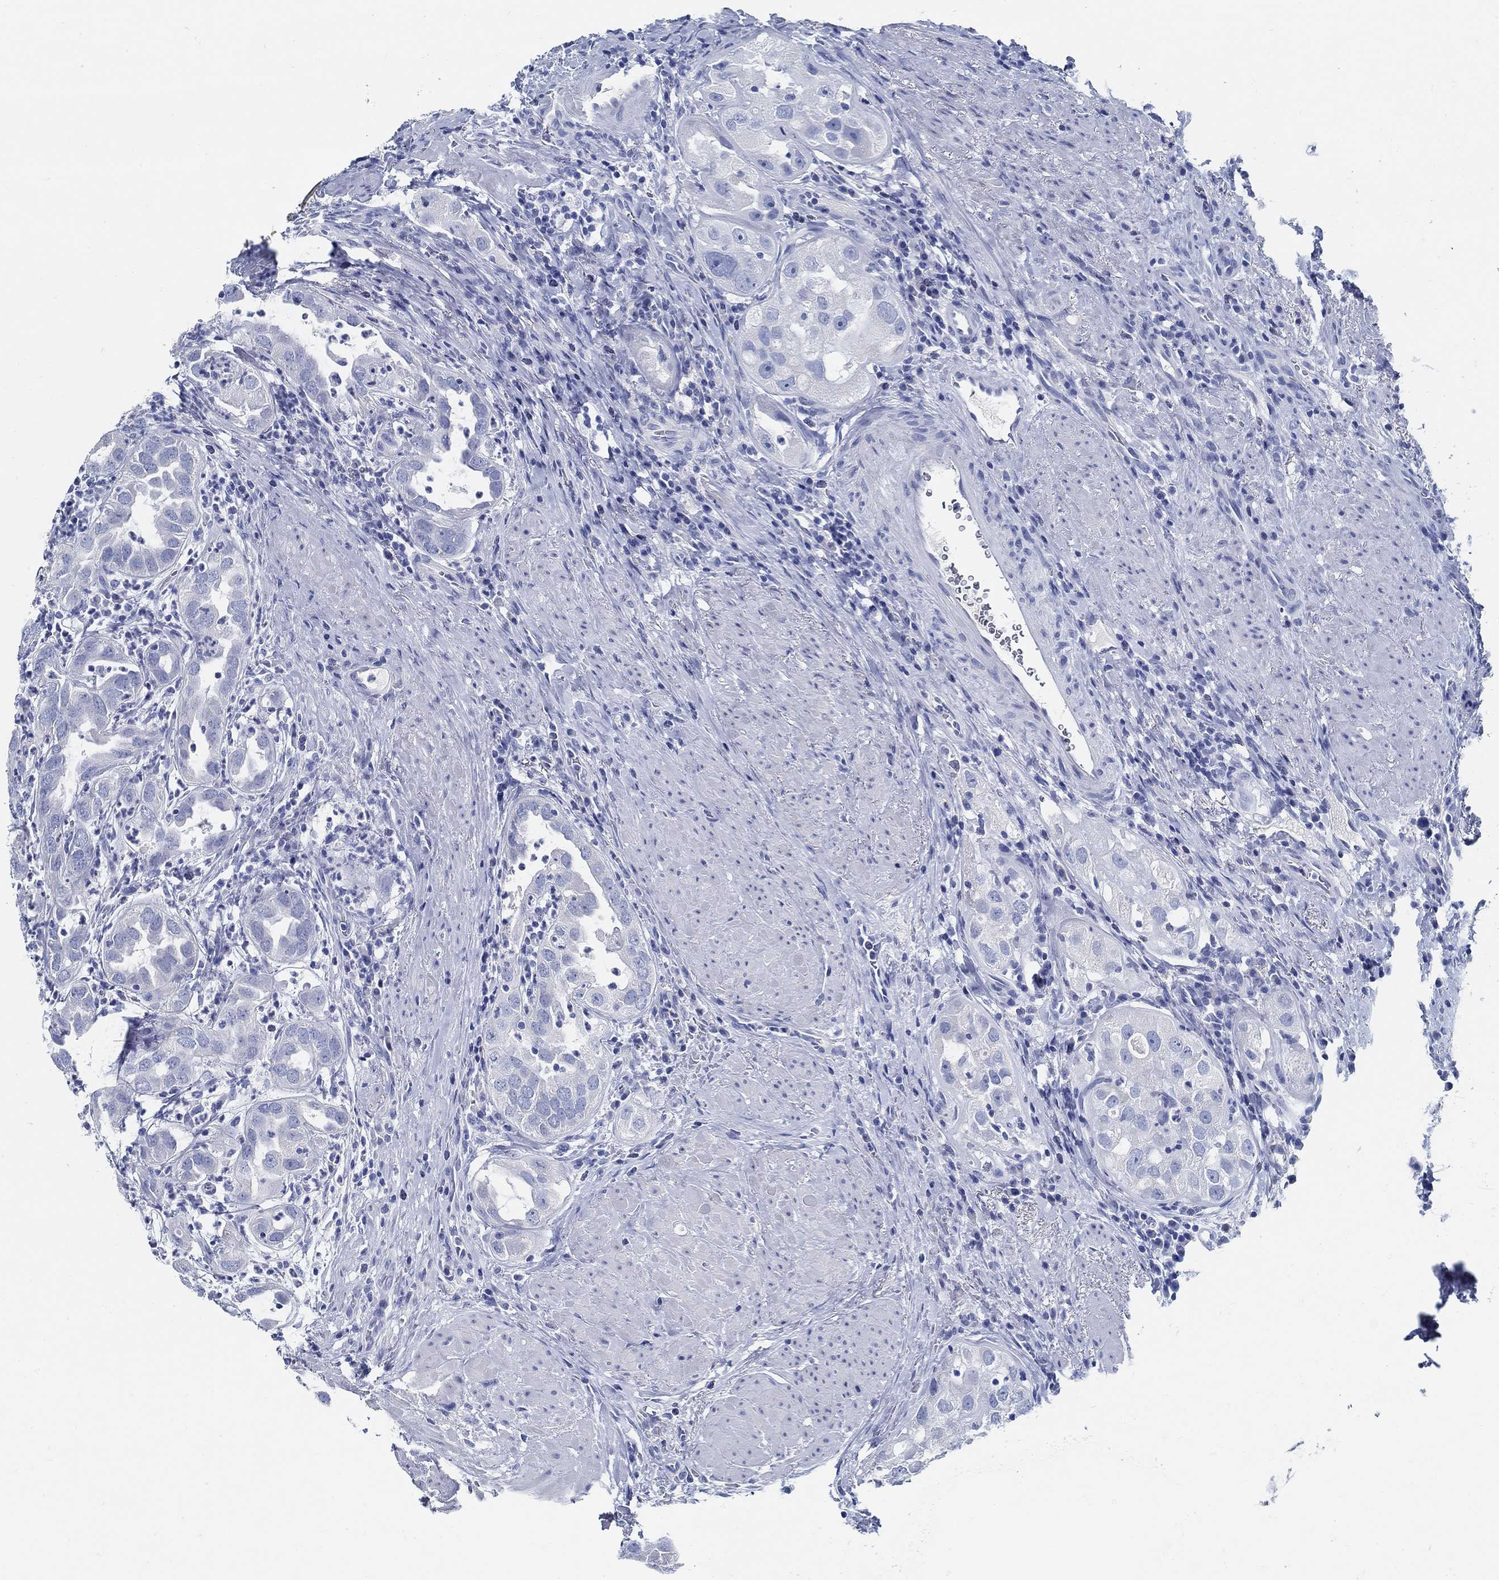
{"staining": {"intensity": "negative", "quantity": "none", "location": "none"}, "tissue": "urothelial cancer", "cell_type": "Tumor cells", "image_type": "cancer", "snomed": [{"axis": "morphology", "description": "Urothelial carcinoma, High grade"}, {"axis": "topography", "description": "Urinary bladder"}], "caption": "An IHC micrograph of urothelial cancer is shown. There is no staining in tumor cells of urothelial cancer.", "gene": "SLC45A1", "patient": {"sex": "female", "age": 41}}